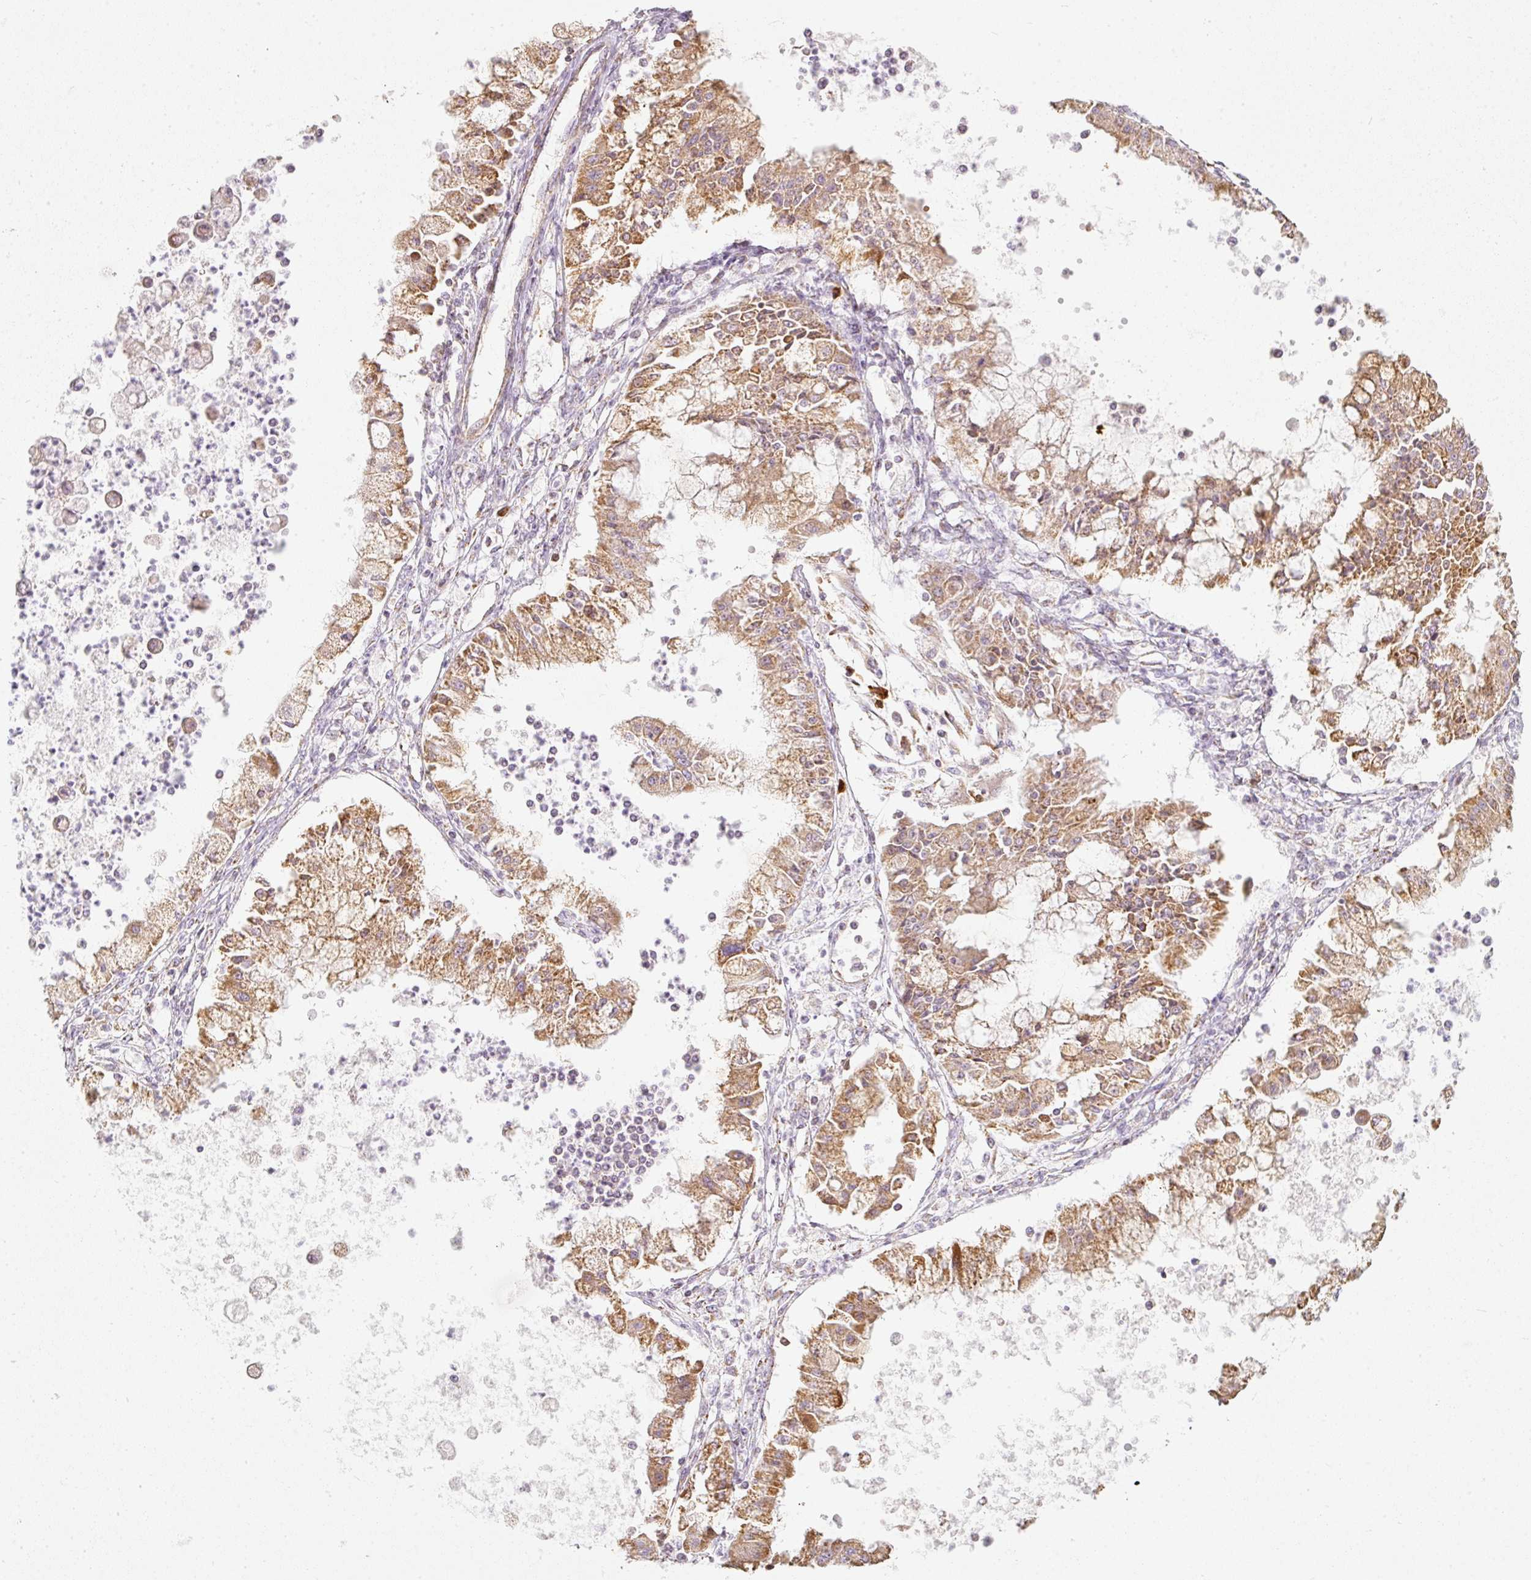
{"staining": {"intensity": "moderate", "quantity": ">75%", "location": "cytoplasmic/membranous,nuclear"}, "tissue": "ovarian cancer", "cell_type": "Tumor cells", "image_type": "cancer", "snomed": [{"axis": "morphology", "description": "Cystadenocarcinoma, mucinous, NOS"}, {"axis": "topography", "description": "Ovary"}], "caption": "Immunohistochemical staining of ovarian cancer reveals moderate cytoplasmic/membranous and nuclear protein staining in approximately >75% of tumor cells. (DAB (3,3'-diaminobenzidine) = brown stain, brightfield microscopy at high magnification).", "gene": "DUT", "patient": {"sex": "female", "age": 70}}